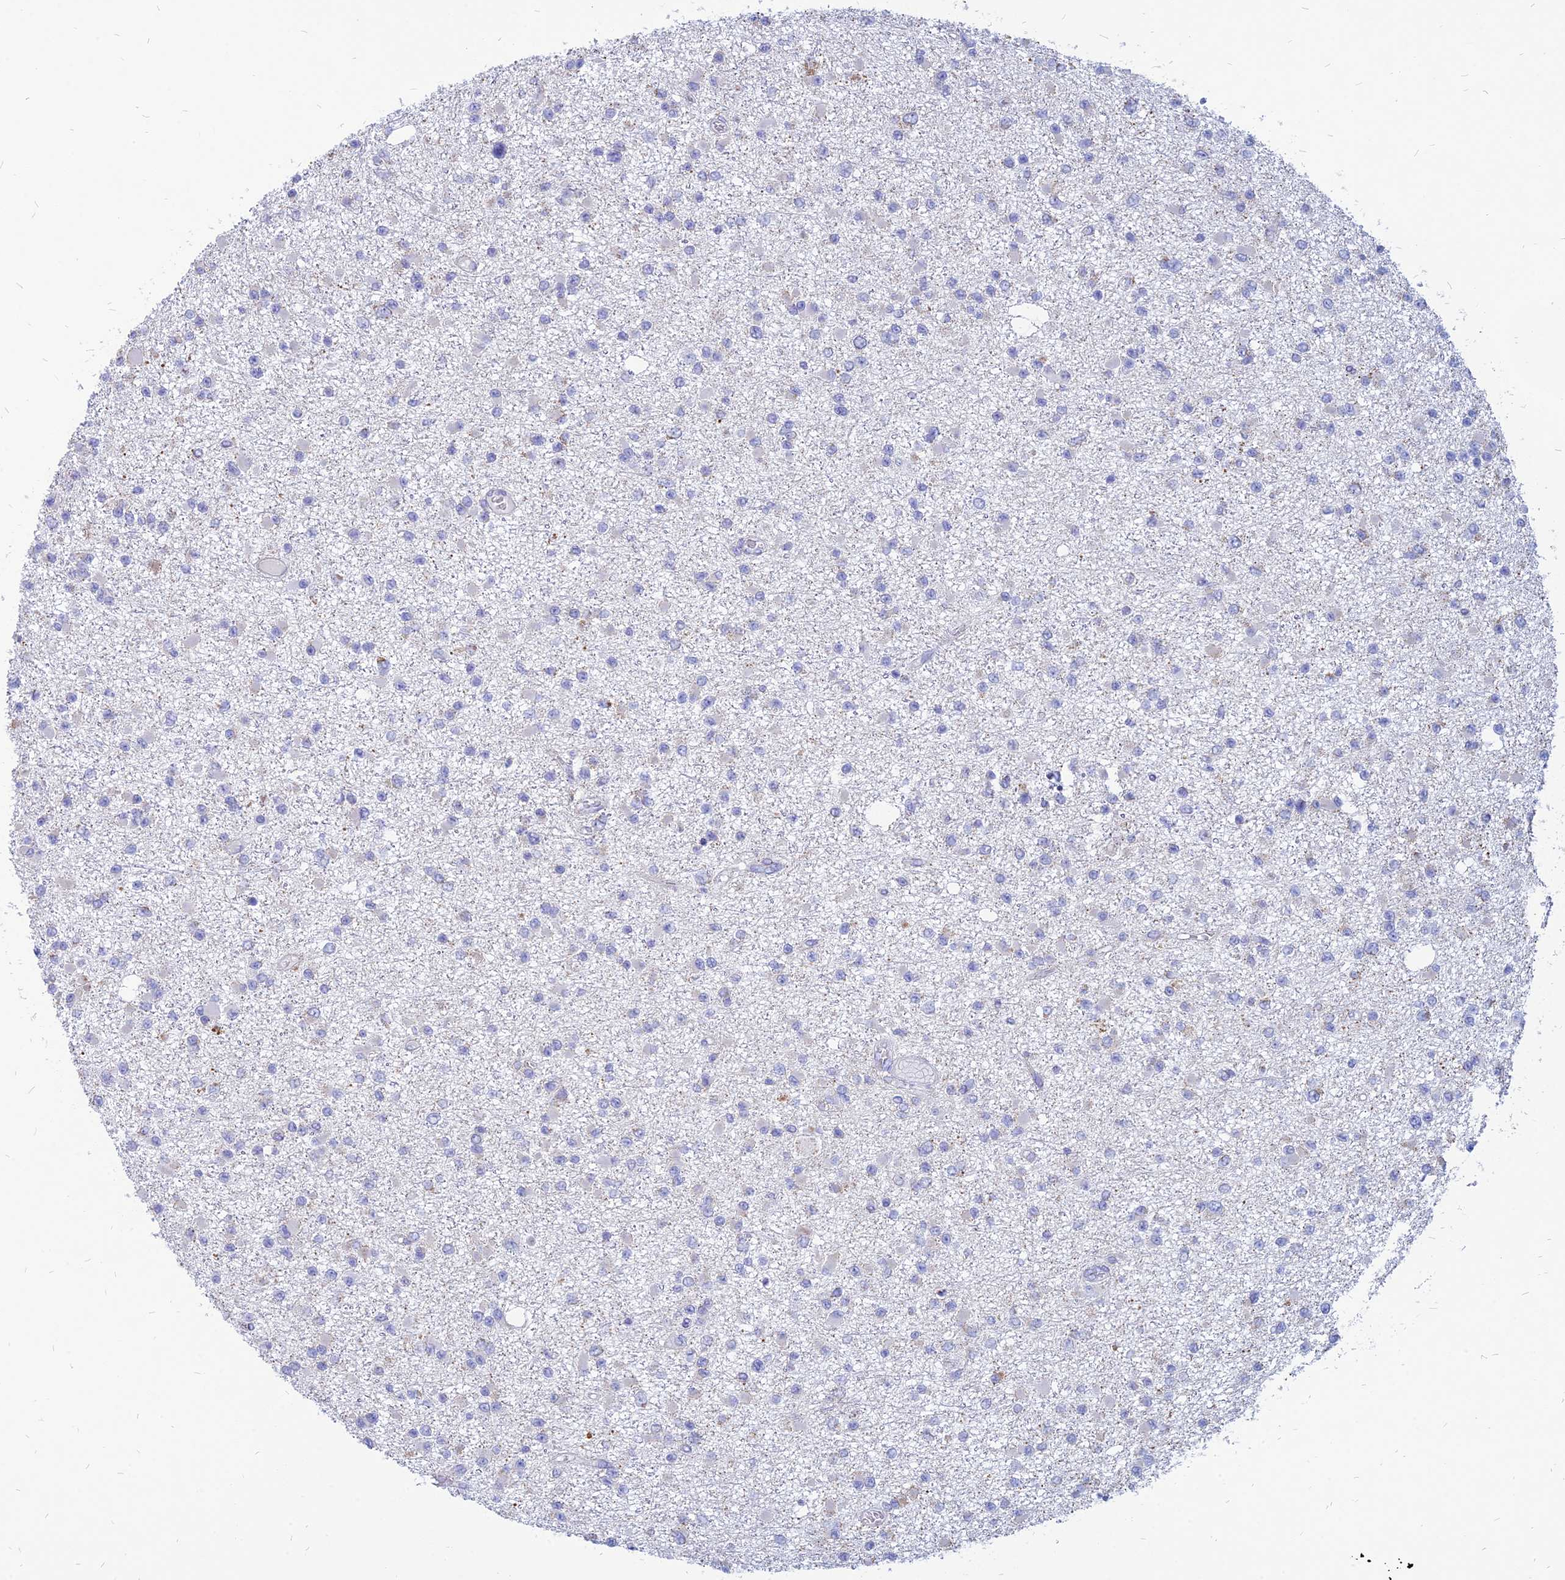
{"staining": {"intensity": "negative", "quantity": "none", "location": "none"}, "tissue": "glioma", "cell_type": "Tumor cells", "image_type": "cancer", "snomed": [{"axis": "morphology", "description": "Glioma, malignant, Low grade"}, {"axis": "topography", "description": "Brain"}], "caption": "Tumor cells show no significant staining in malignant low-grade glioma. Nuclei are stained in blue.", "gene": "PACC1", "patient": {"sex": "female", "age": 22}}